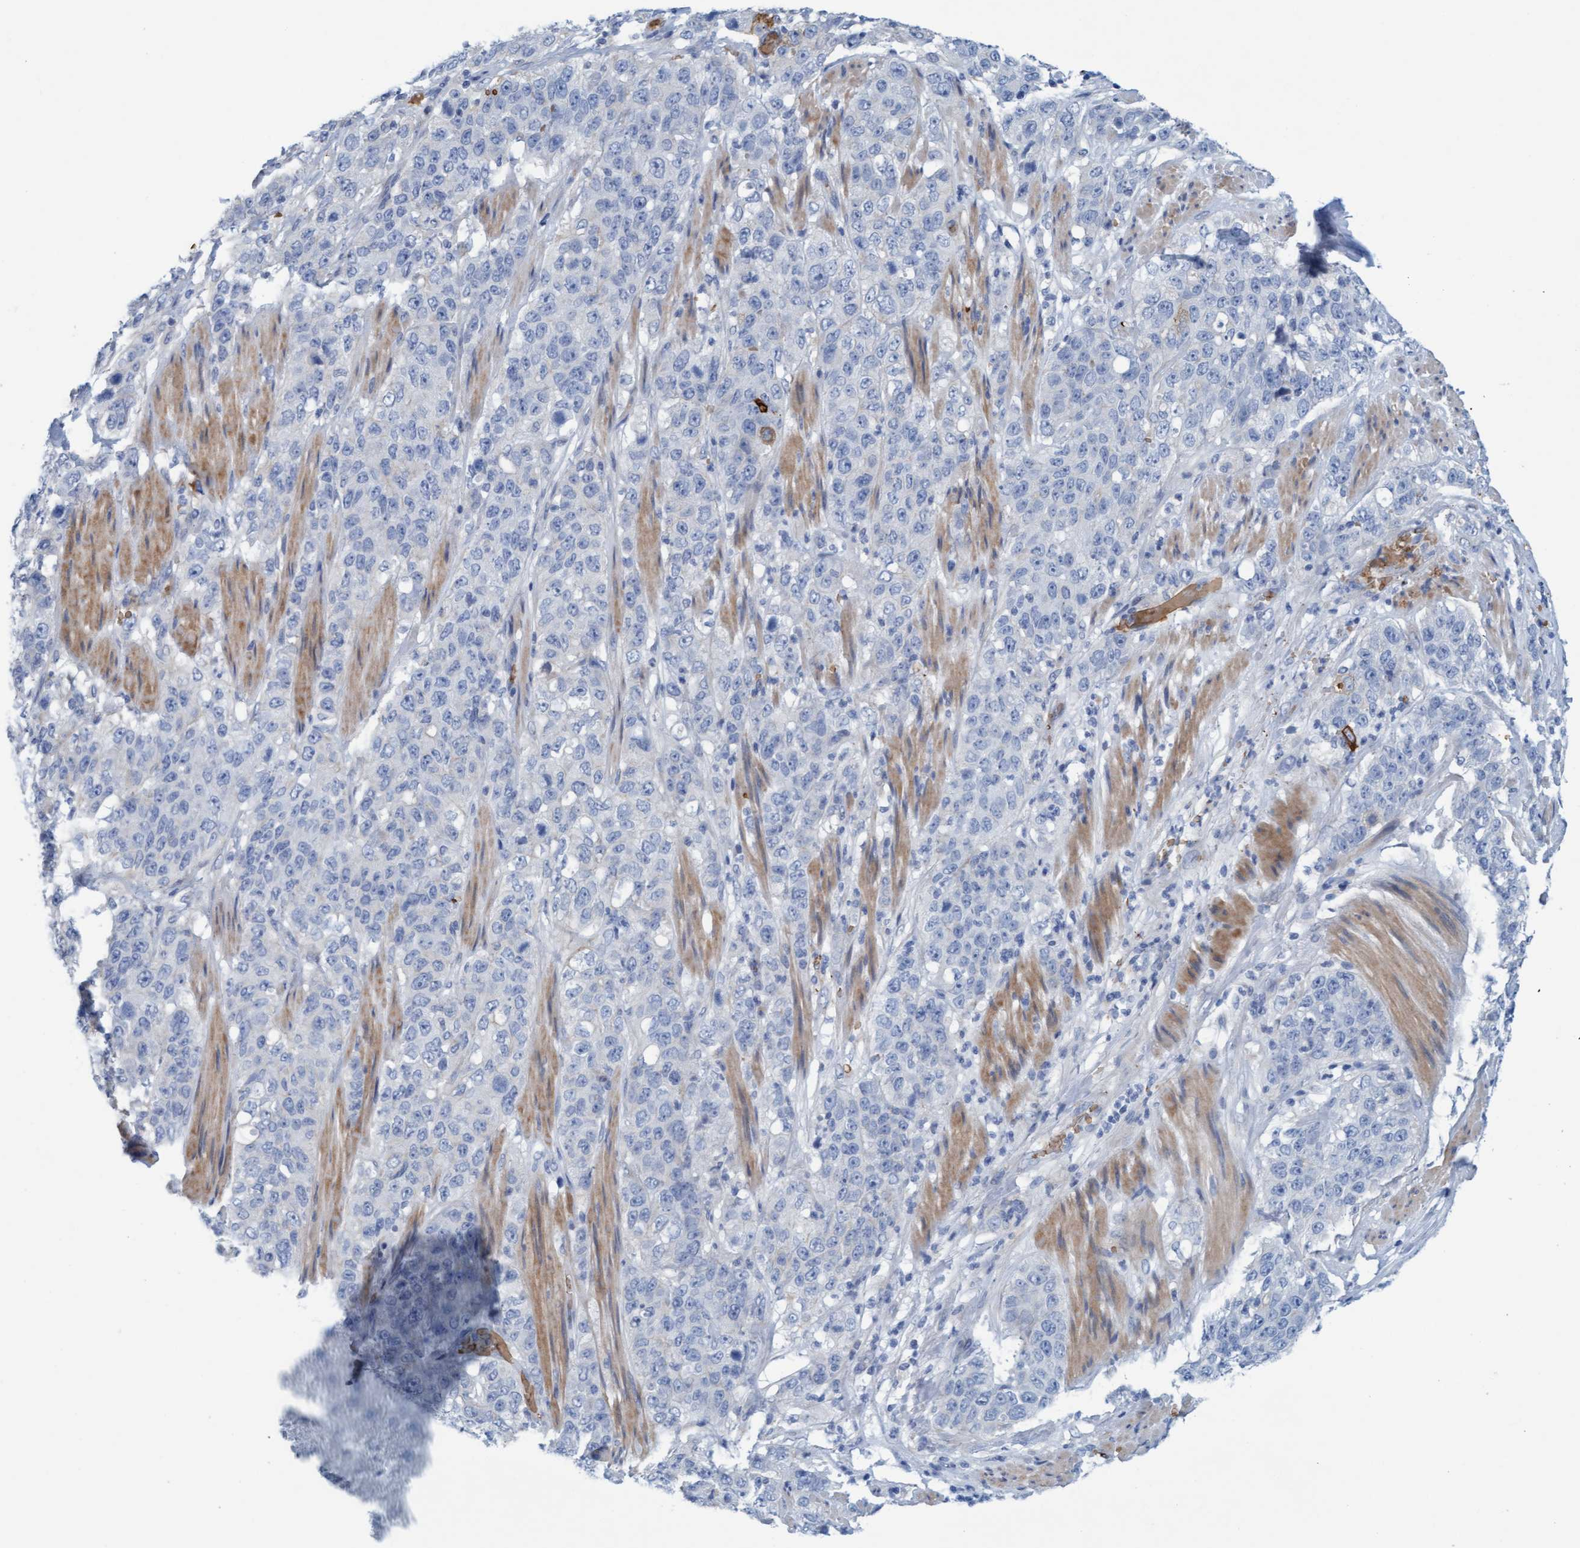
{"staining": {"intensity": "negative", "quantity": "none", "location": "none"}, "tissue": "stomach cancer", "cell_type": "Tumor cells", "image_type": "cancer", "snomed": [{"axis": "morphology", "description": "Adenocarcinoma, NOS"}, {"axis": "topography", "description": "Stomach"}], "caption": "IHC of human adenocarcinoma (stomach) shows no positivity in tumor cells.", "gene": "P2RX5", "patient": {"sex": "male", "age": 48}}